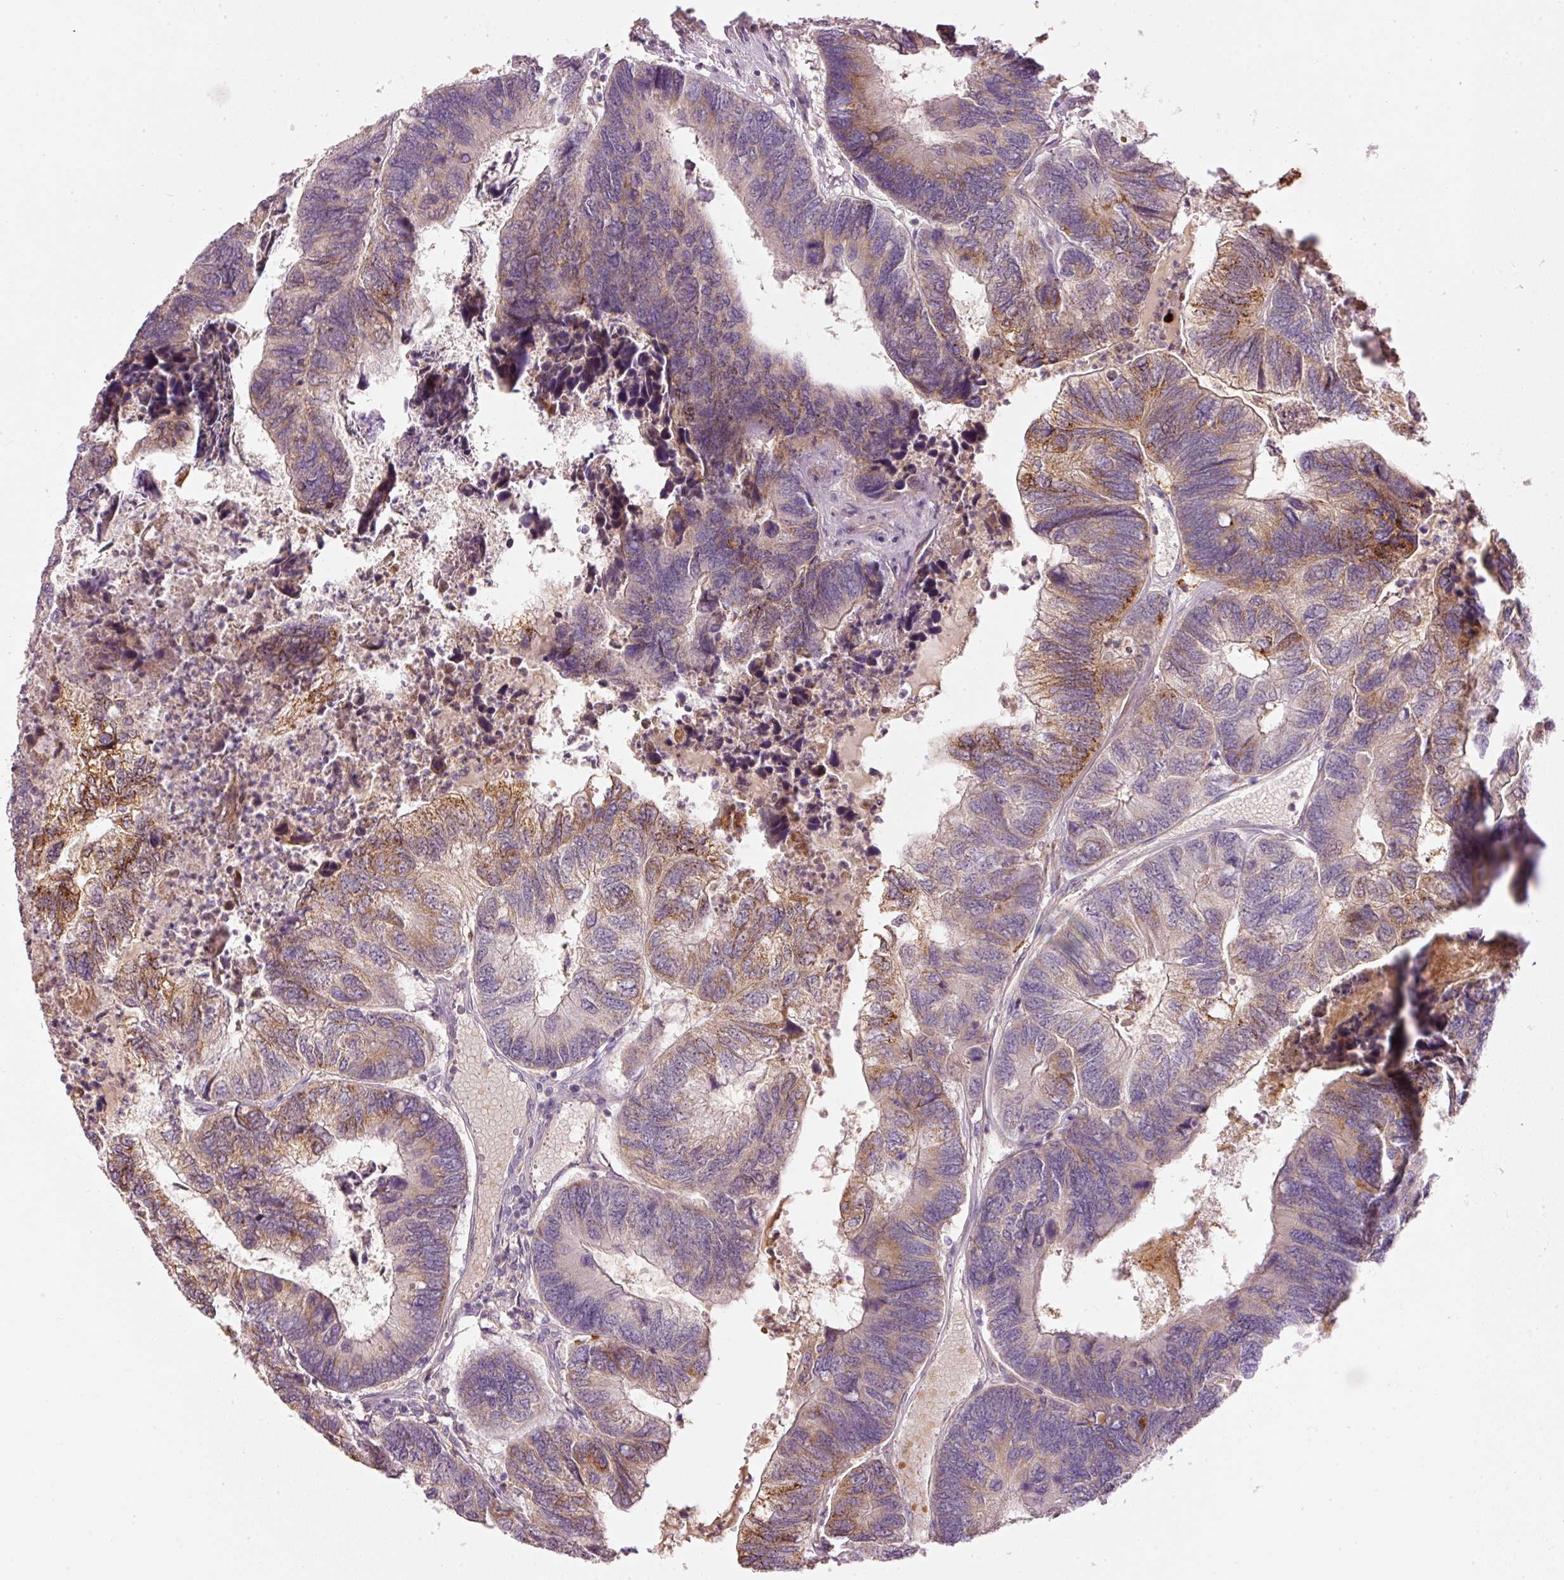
{"staining": {"intensity": "moderate", "quantity": "25%-75%", "location": "cytoplasmic/membranous"}, "tissue": "colorectal cancer", "cell_type": "Tumor cells", "image_type": "cancer", "snomed": [{"axis": "morphology", "description": "Adenocarcinoma, NOS"}, {"axis": "topography", "description": "Colon"}], "caption": "This is an image of immunohistochemistry staining of colorectal cancer, which shows moderate positivity in the cytoplasmic/membranous of tumor cells.", "gene": "KLHL21", "patient": {"sex": "female", "age": 67}}